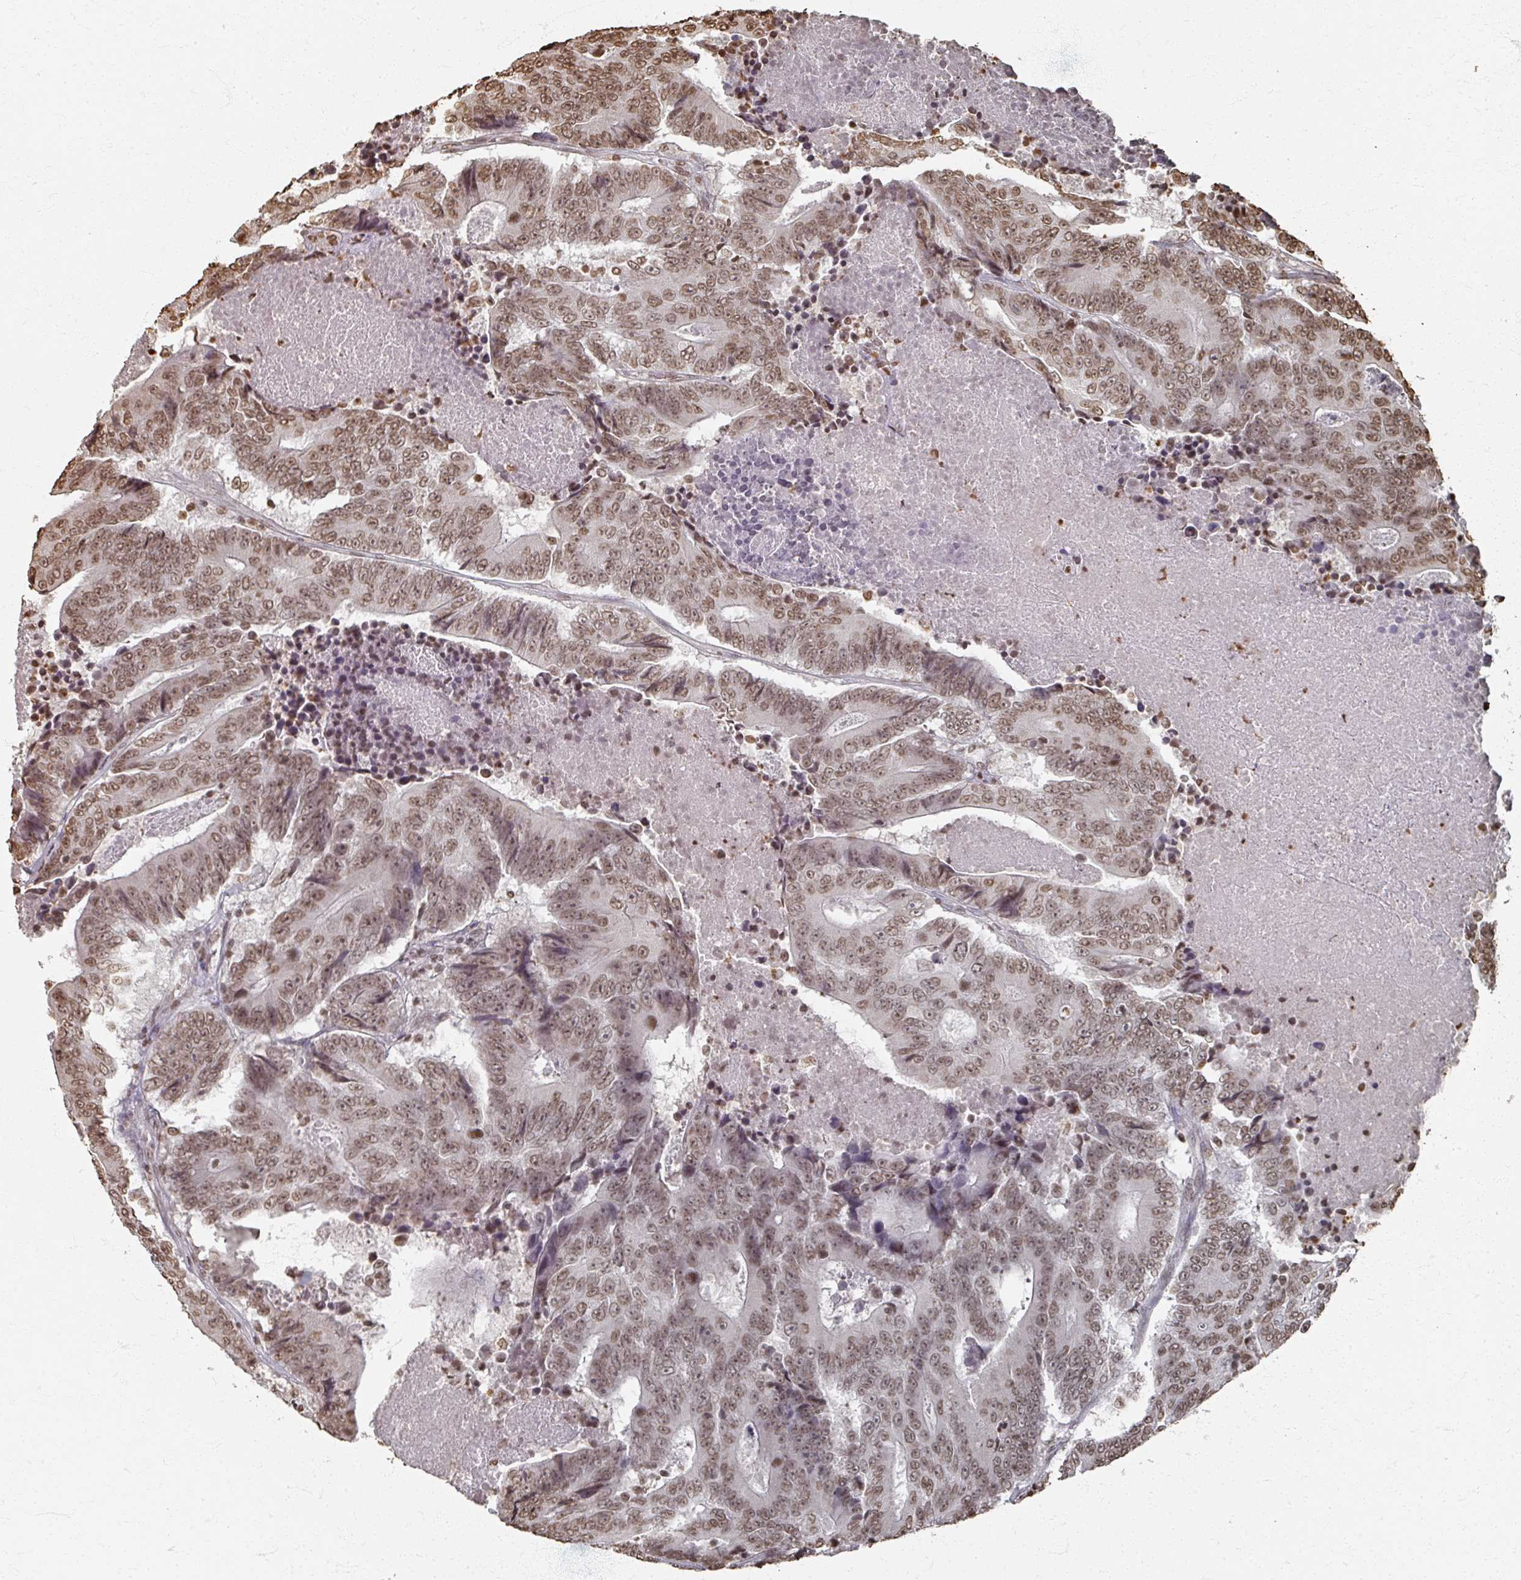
{"staining": {"intensity": "moderate", "quantity": ">75%", "location": "nuclear"}, "tissue": "colorectal cancer", "cell_type": "Tumor cells", "image_type": "cancer", "snomed": [{"axis": "morphology", "description": "Adenocarcinoma, NOS"}, {"axis": "topography", "description": "Colon"}], "caption": "High-magnification brightfield microscopy of colorectal adenocarcinoma stained with DAB (3,3'-diaminobenzidine) (brown) and counterstained with hematoxylin (blue). tumor cells exhibit moderate nuclear expression is present in about>75% of cells.", "gene": "DCUN1D5", "patient": {"sex": "male", "age": 83}}